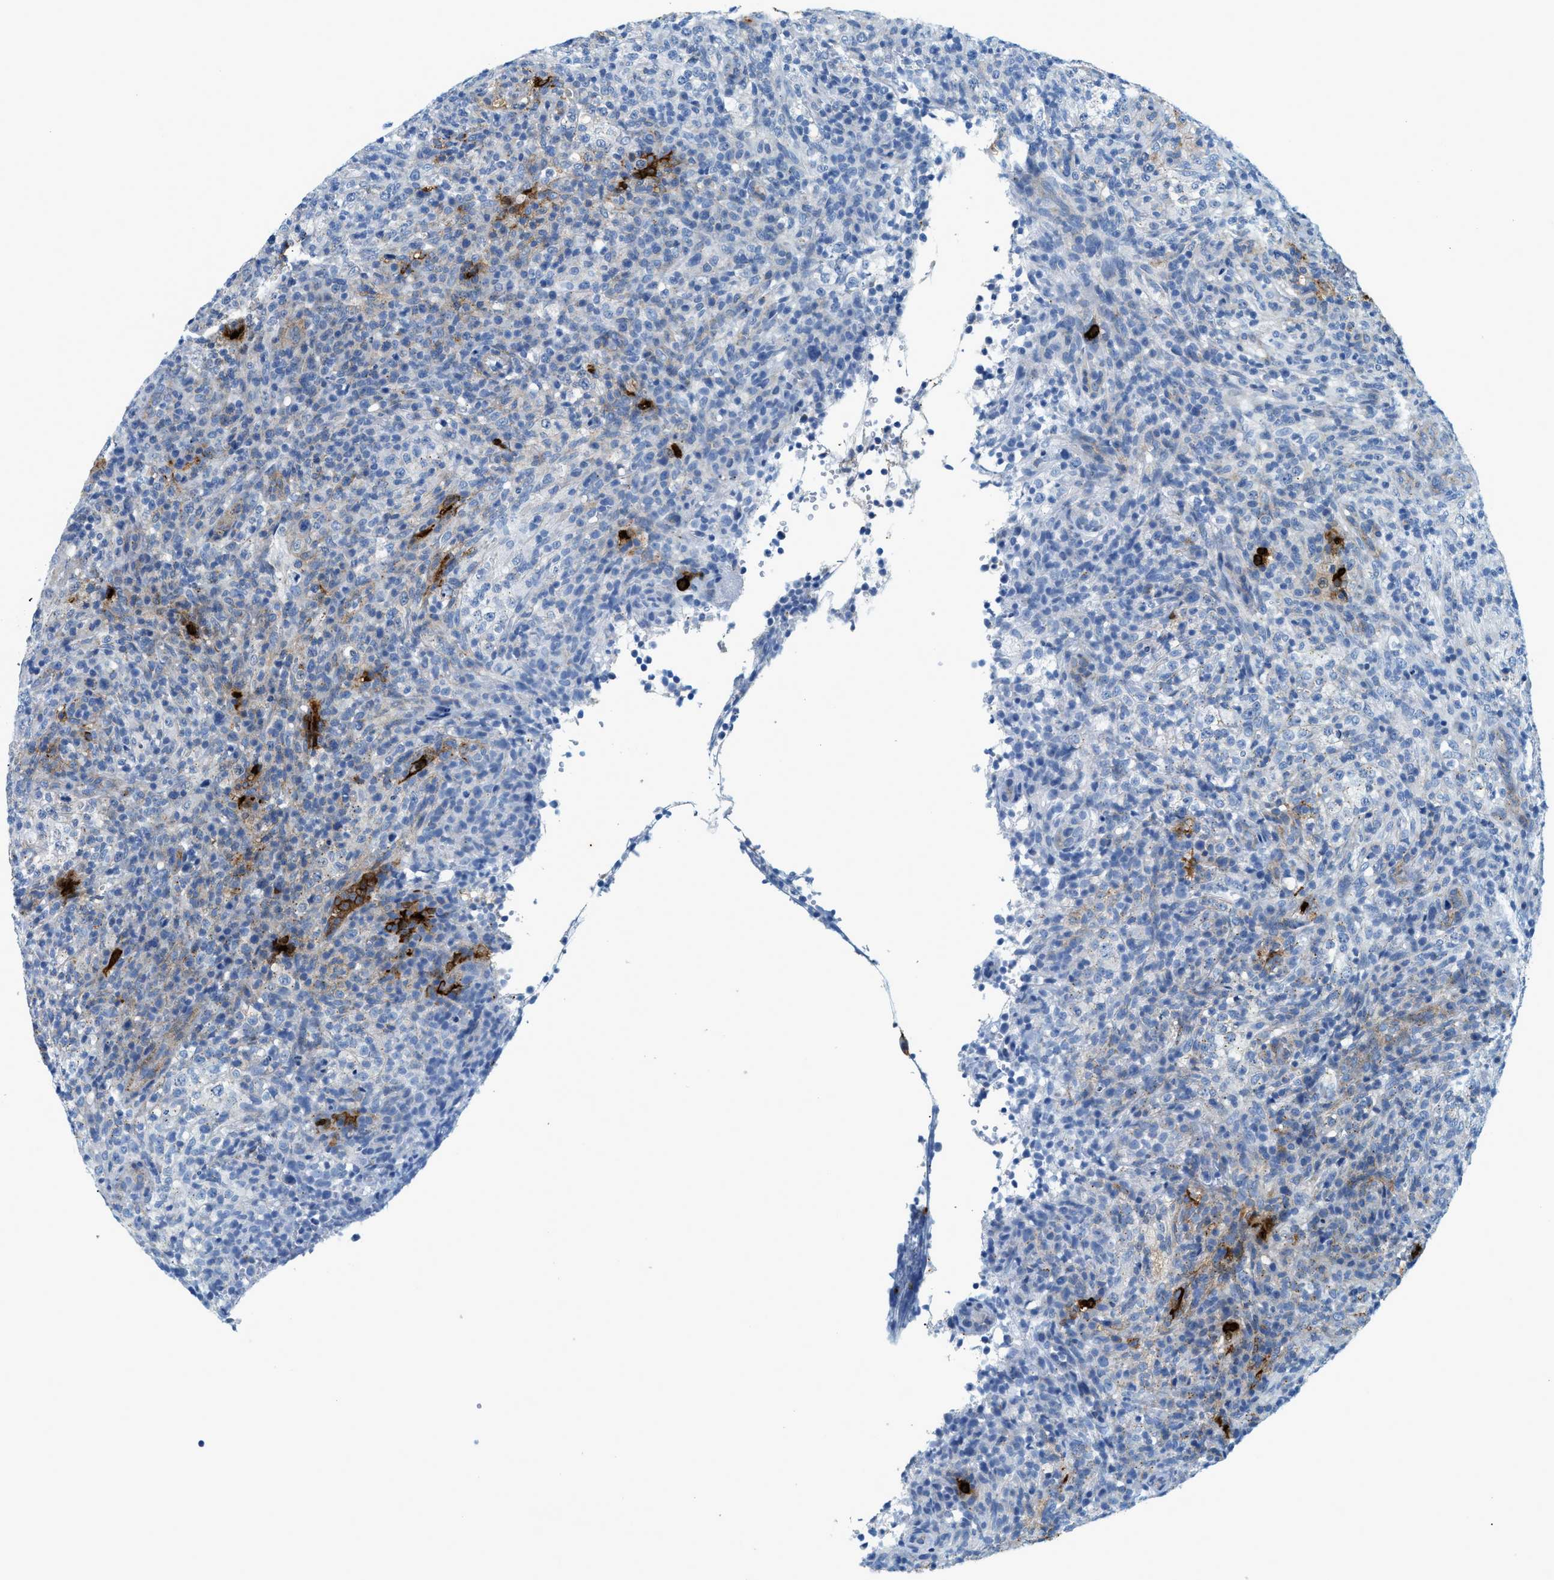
{"staining": {"intensity": "negative", "quantity": "none", "location": "none"}, "tissue": "lymphoma", "cell_type": "Tumor cells", "image_type": "cancer", "snomed": [{"axis": "morphology", "description": "Malignant lymphoma, non-Hodgkin's type, High grade"}, {"axis": "topography", "description": "Lymph node"}], "caption": "The image reveals no significant staining in tumor cells of lymphoma.", "gene": "TPSAB1", "patient": {"sex": "female", "age": 76}}